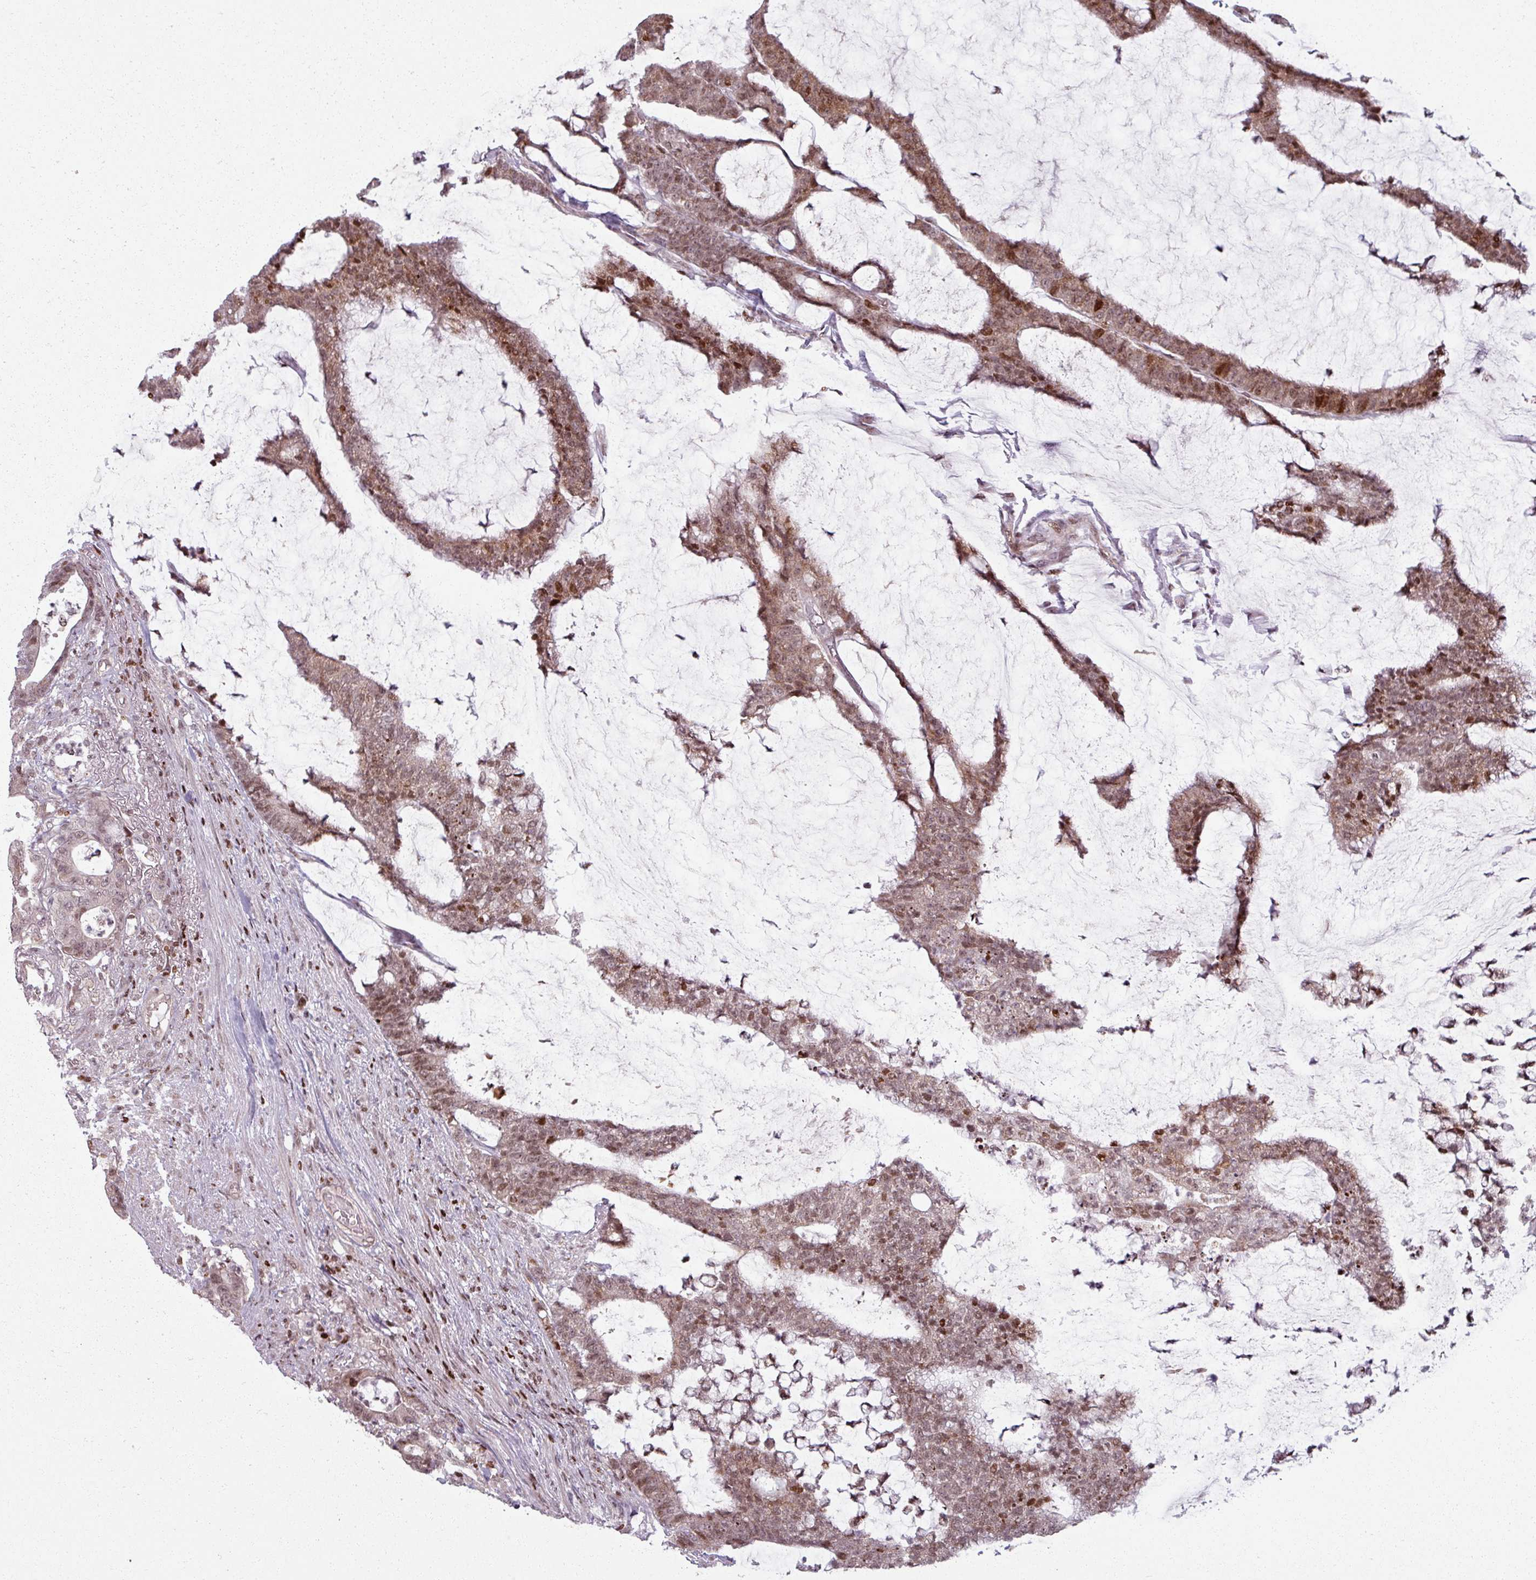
{"staining": {"intensity": "moderate", "quantity": ">75%", "location": "nuclear"}, "tissue": "colorectal cancer", "cell_type": "Tumor cells", "image_type": "cancer", "snomed": [{"axis": "morphology", "description": "Adenocarcinoma, NOS"}, {"axis": "topography", "description": "Colon"}], "caption": "A brown stain highlights moderate nuclear staining of a protein in human adenocarcinoma (colorectal) tumor cells.", "gene": "NCOR1", "patient": {"sex": "female", "age": 84}}